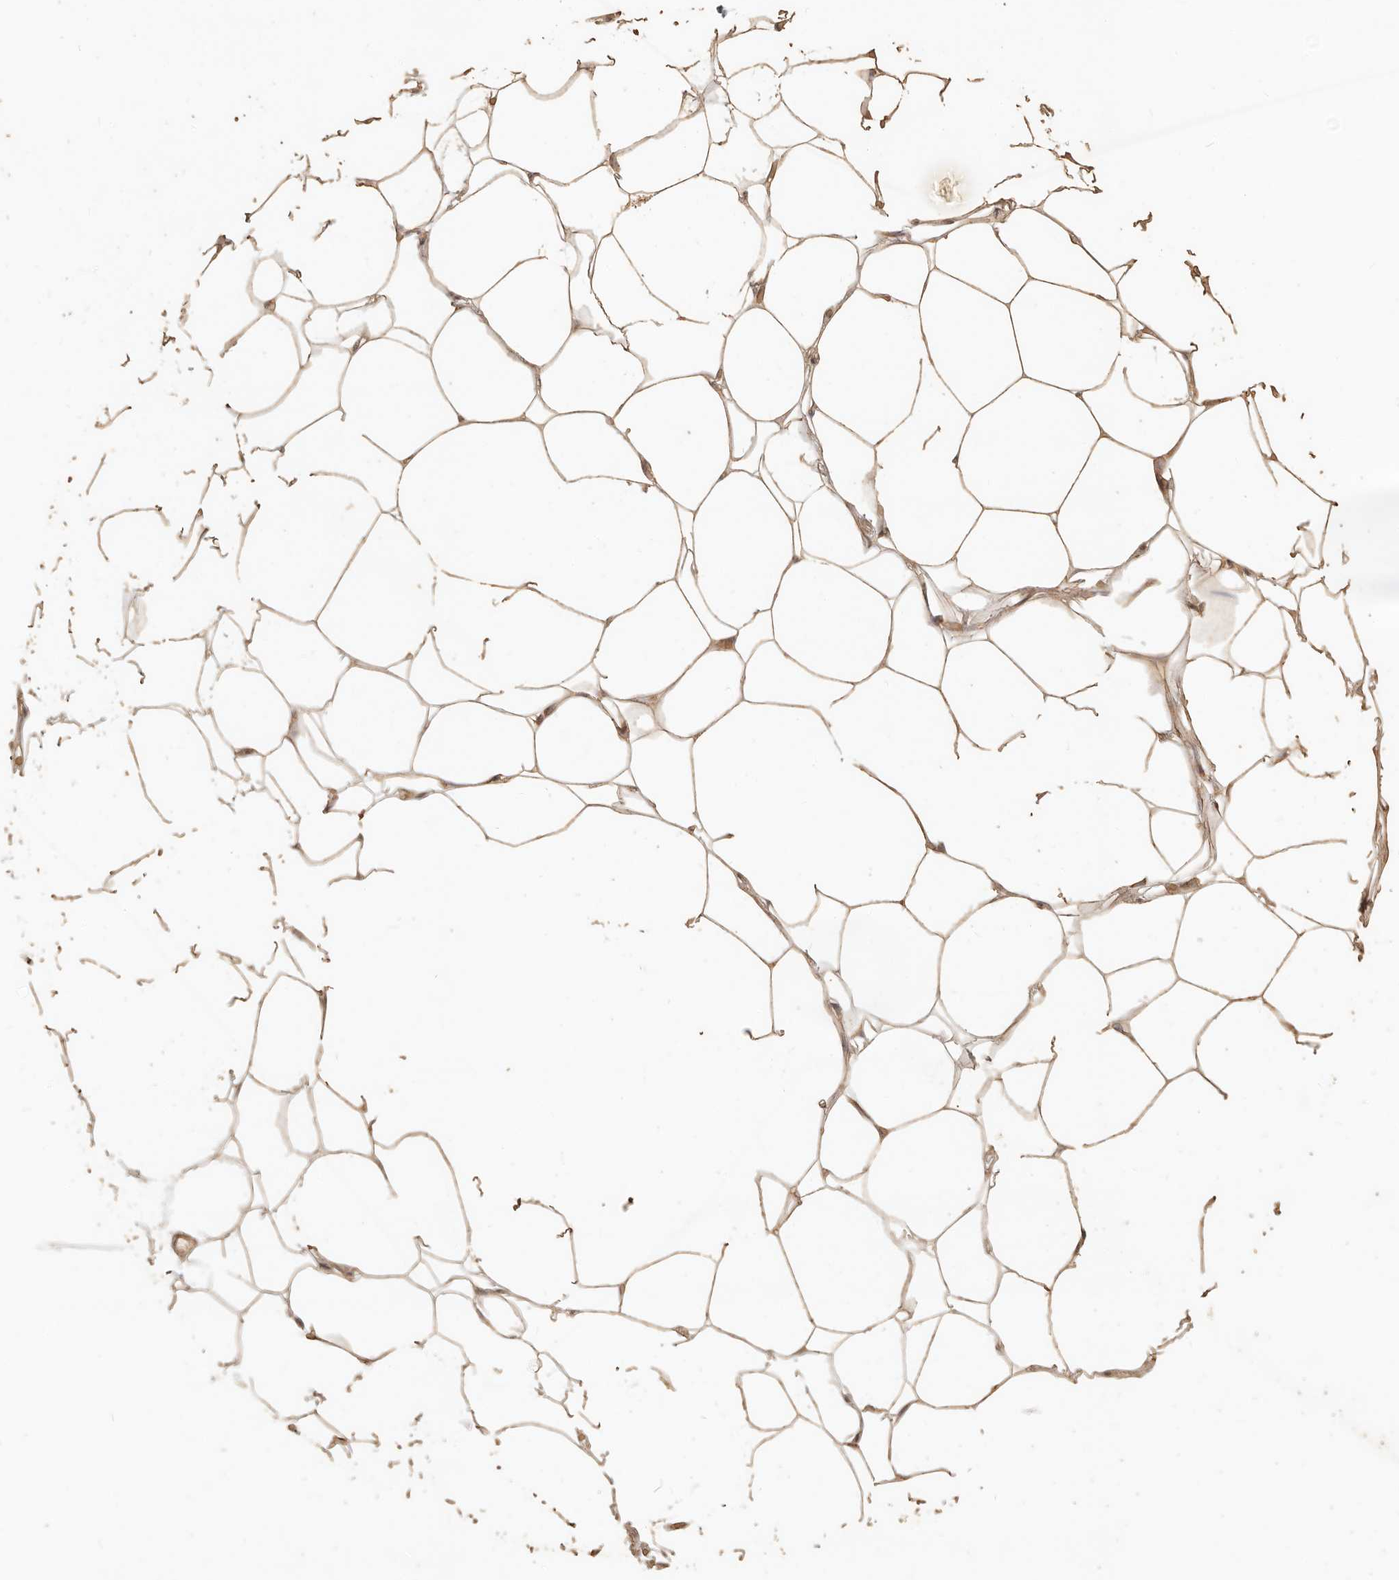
{"staining": {"intensity": "moderate", "quantity": ">75%", "location": "cytoplasmic/membranous,nuclear"}, "tissue": "adipose tissue", "cell_type": "Adipocytes", "image_type": "normal", "snomed": [{"axis": "morphology", "description": "Normal tissue, NOS"}, {"axis": "topography", "description": "Breast"}], "caption": "A high-resolution photomicrograph shows immunohistochemistry (IHC) staining of unremarkable adipose tissue, which exhibits moderate cytoplasmic/membranous,nuclear positivity in about >75% of adipocytes. The staining is performed using DAB (3,3'-diaminobenzidine) brown chromogen to label protein expression. The nuclei are counter-stained blue using hematoxylin.", "gene": "PTPN22", "patient": {"sex": "female", "age": 23}}